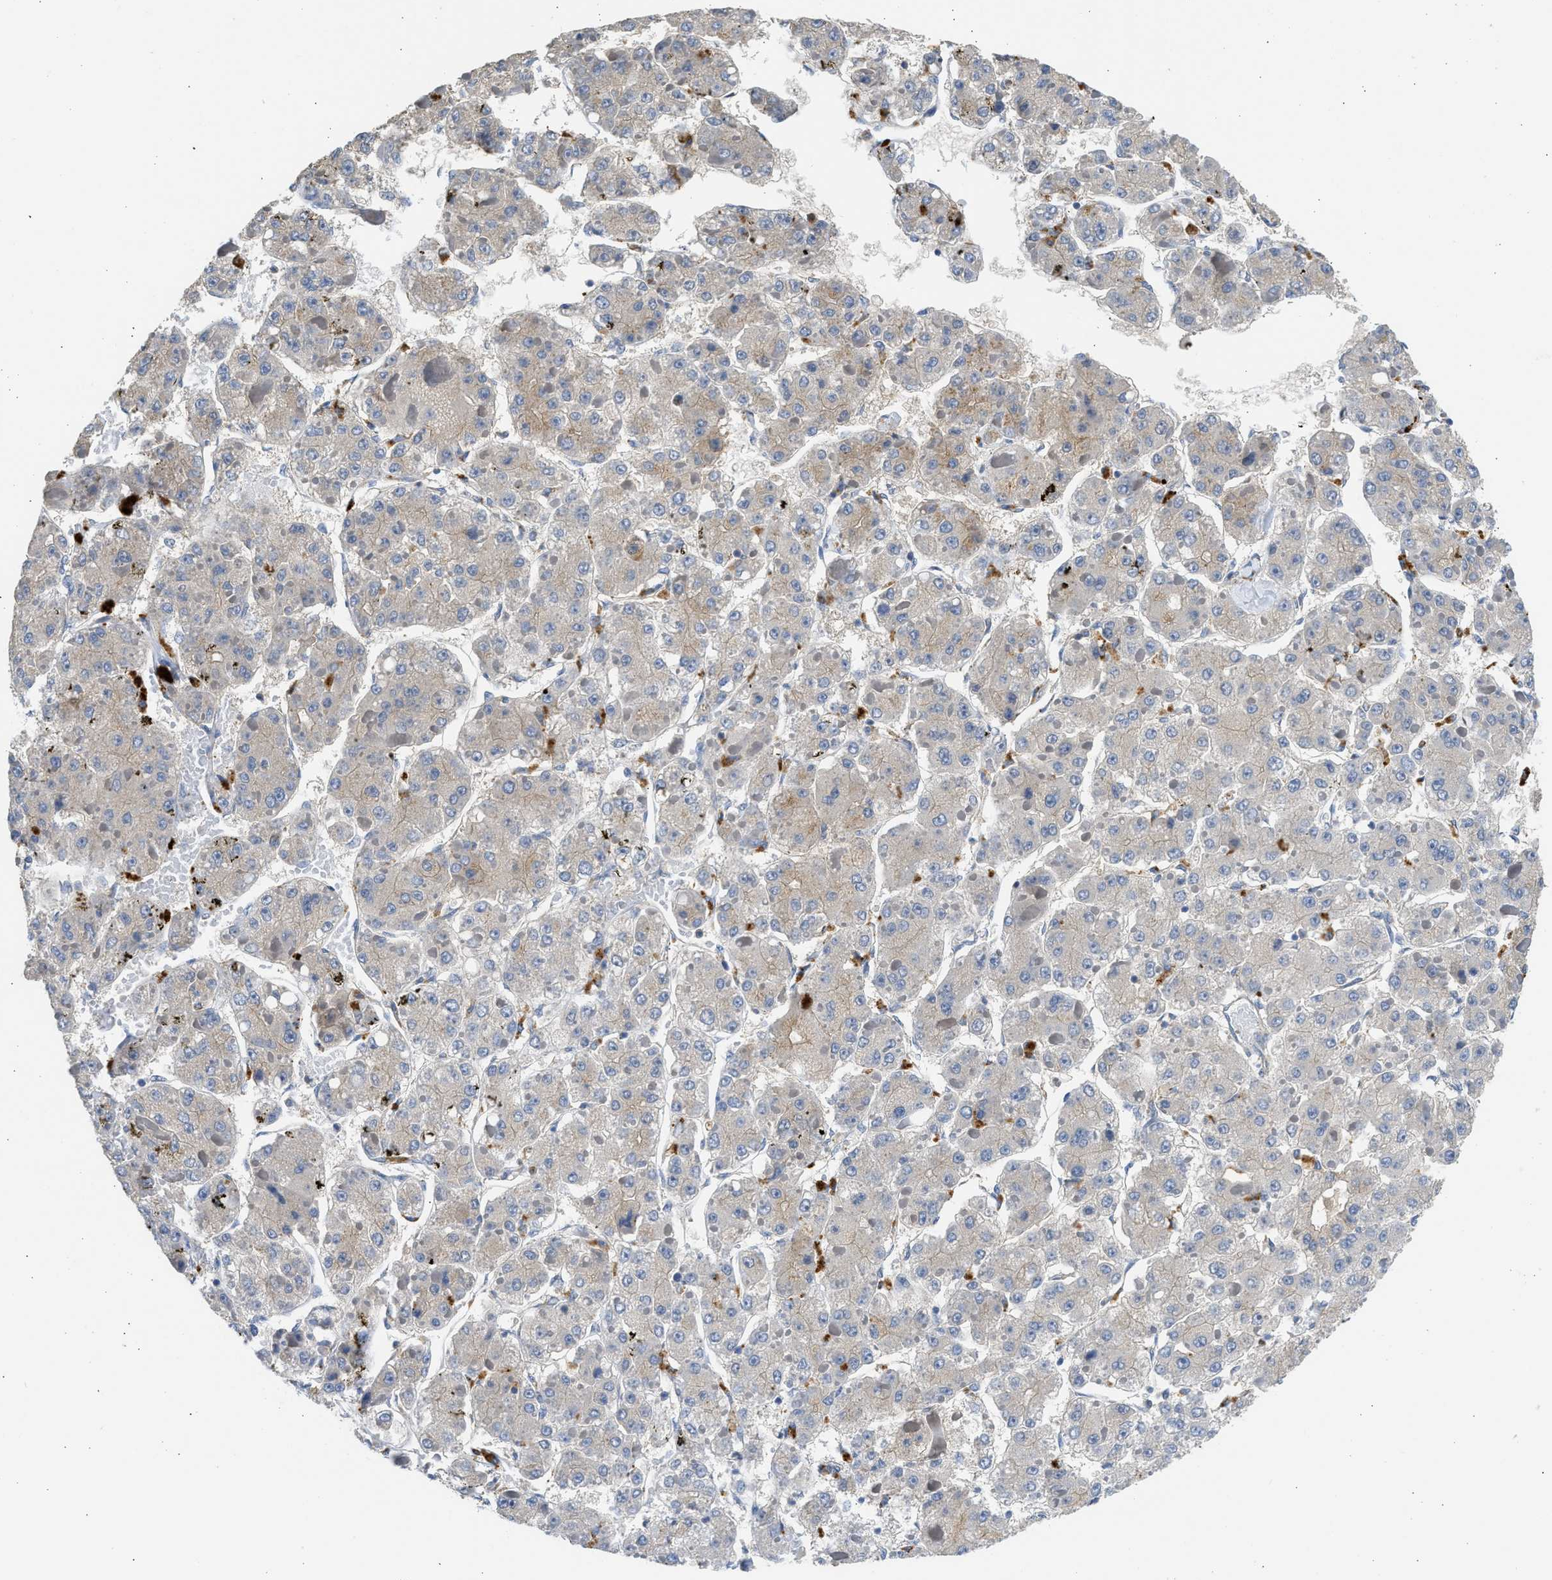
{"staining": {"intensity": "weak", "quantity": ">75%", "location": "cytoplasmic/membranous"}, "tissue": "liver cancer", "cell_type": "Tumor cells", "image_type": "cancer", "snomed": [{"axis": "morphology", "description": "Carcinoma, Hepatocellular, NOS"}, {"axis": "topography", "description": "Liver"}], "caption": "A micrograph showing weak cytoplasmic/membranous expression in approximately >75% of tumor cells in liver cancer (hepatocellular carcinoma), as visualized by brown immunohistochemical staining.", "gene": "CSRNP2", "patient": {"sex": "female", "age": 73}}